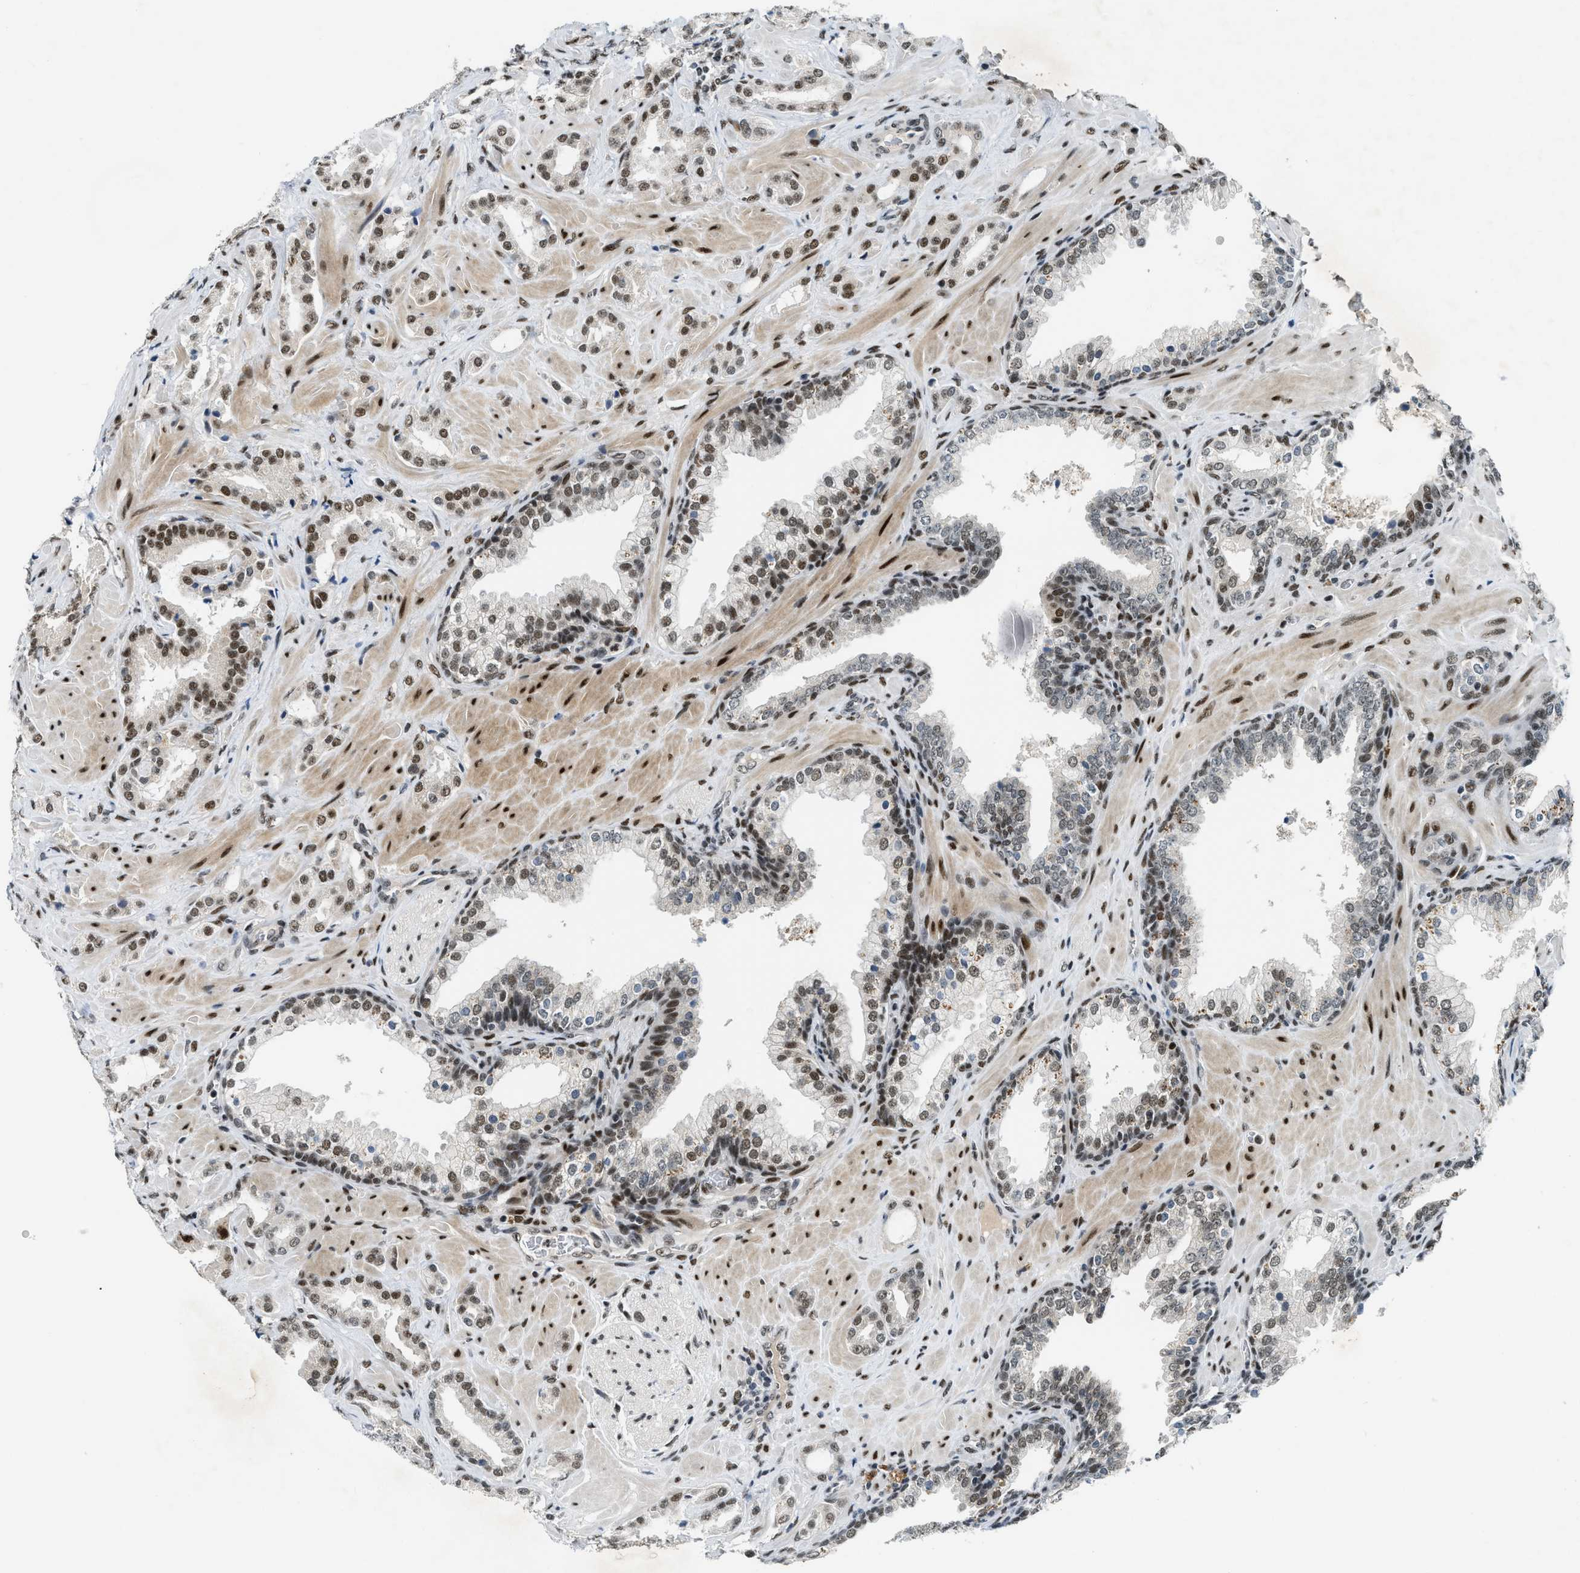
{"staining": {"intensity": "moderate", "quantity": ">75%", "location": "nuclear"}, "tissue": "prostate cancer", "cell_type": "Tumor cells", "image_type": "cancer", "snomed": [{"axis": "morphology", "description": "Adenocarcinoma, High grade"}, {"axis": "topography", "description": "Prostate"}], "caption": "Moderate nuclear positivity for a protein is seen in approximately >75% of tumor cells of prostate adenocarcinoma (high-grade) using IHC.", "gene": "NCOA1", "patient": {"sex": "male", "age": 64}}